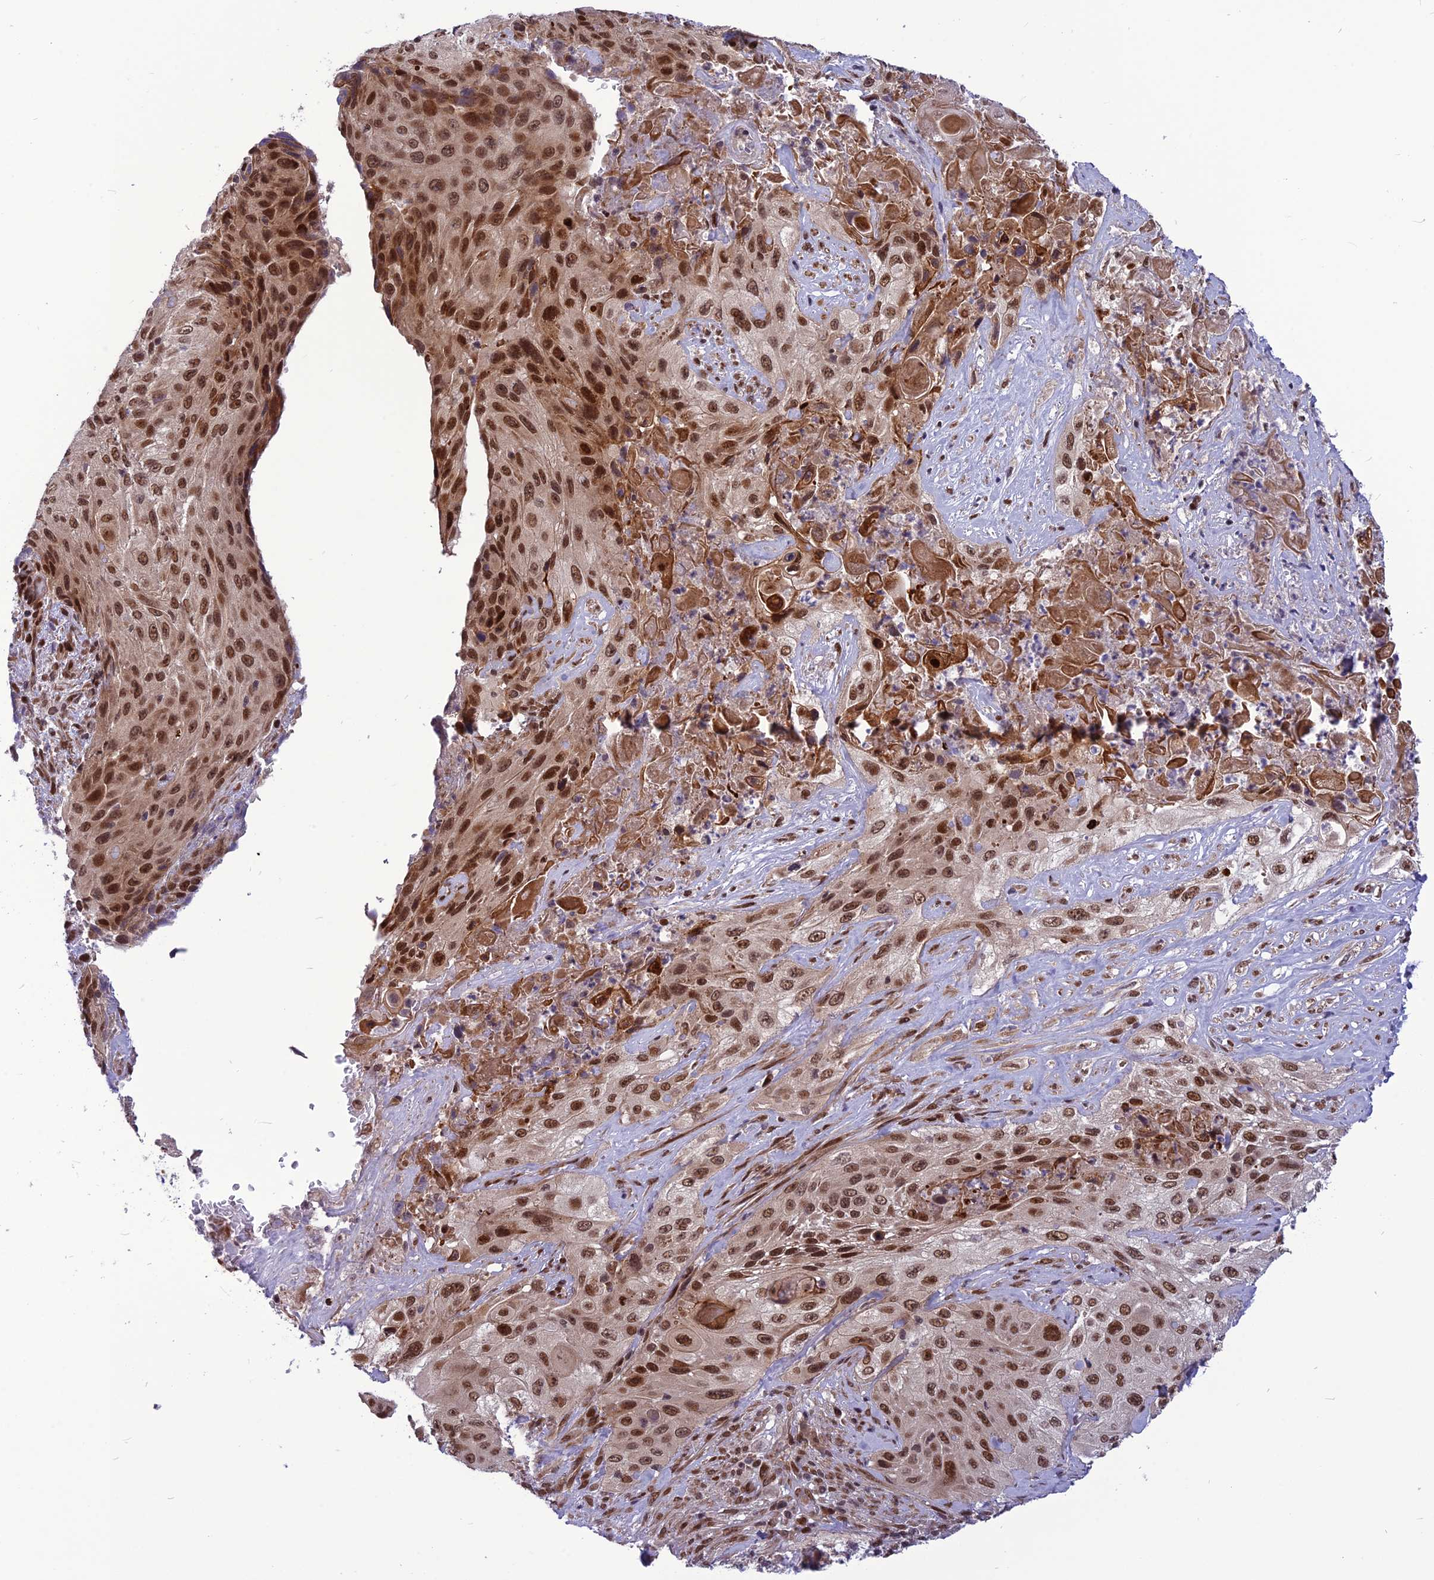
{"staining": {"intensity": "moderate", "quantity": ">75%", "location": "nuclear"}, "tissue": "cervical cancer", "cell_type": "Tumor cells", "image_type": "cancer", "snomed": [{"axis": "morphology", "description": "Squamous cell carcinoma, NOS"}, {"axis": "topography", "description": "Cervix"}], "caption": "IHC (DAB (3,3'-diaminobenzidine)) staining of cervical cancer (squamous cell carcinoma) reveals moderate nuclear protein staining in about >75% of tumor cells.", "gene": "RTRAF", "patient": {"sex": "female", "age": 42}}